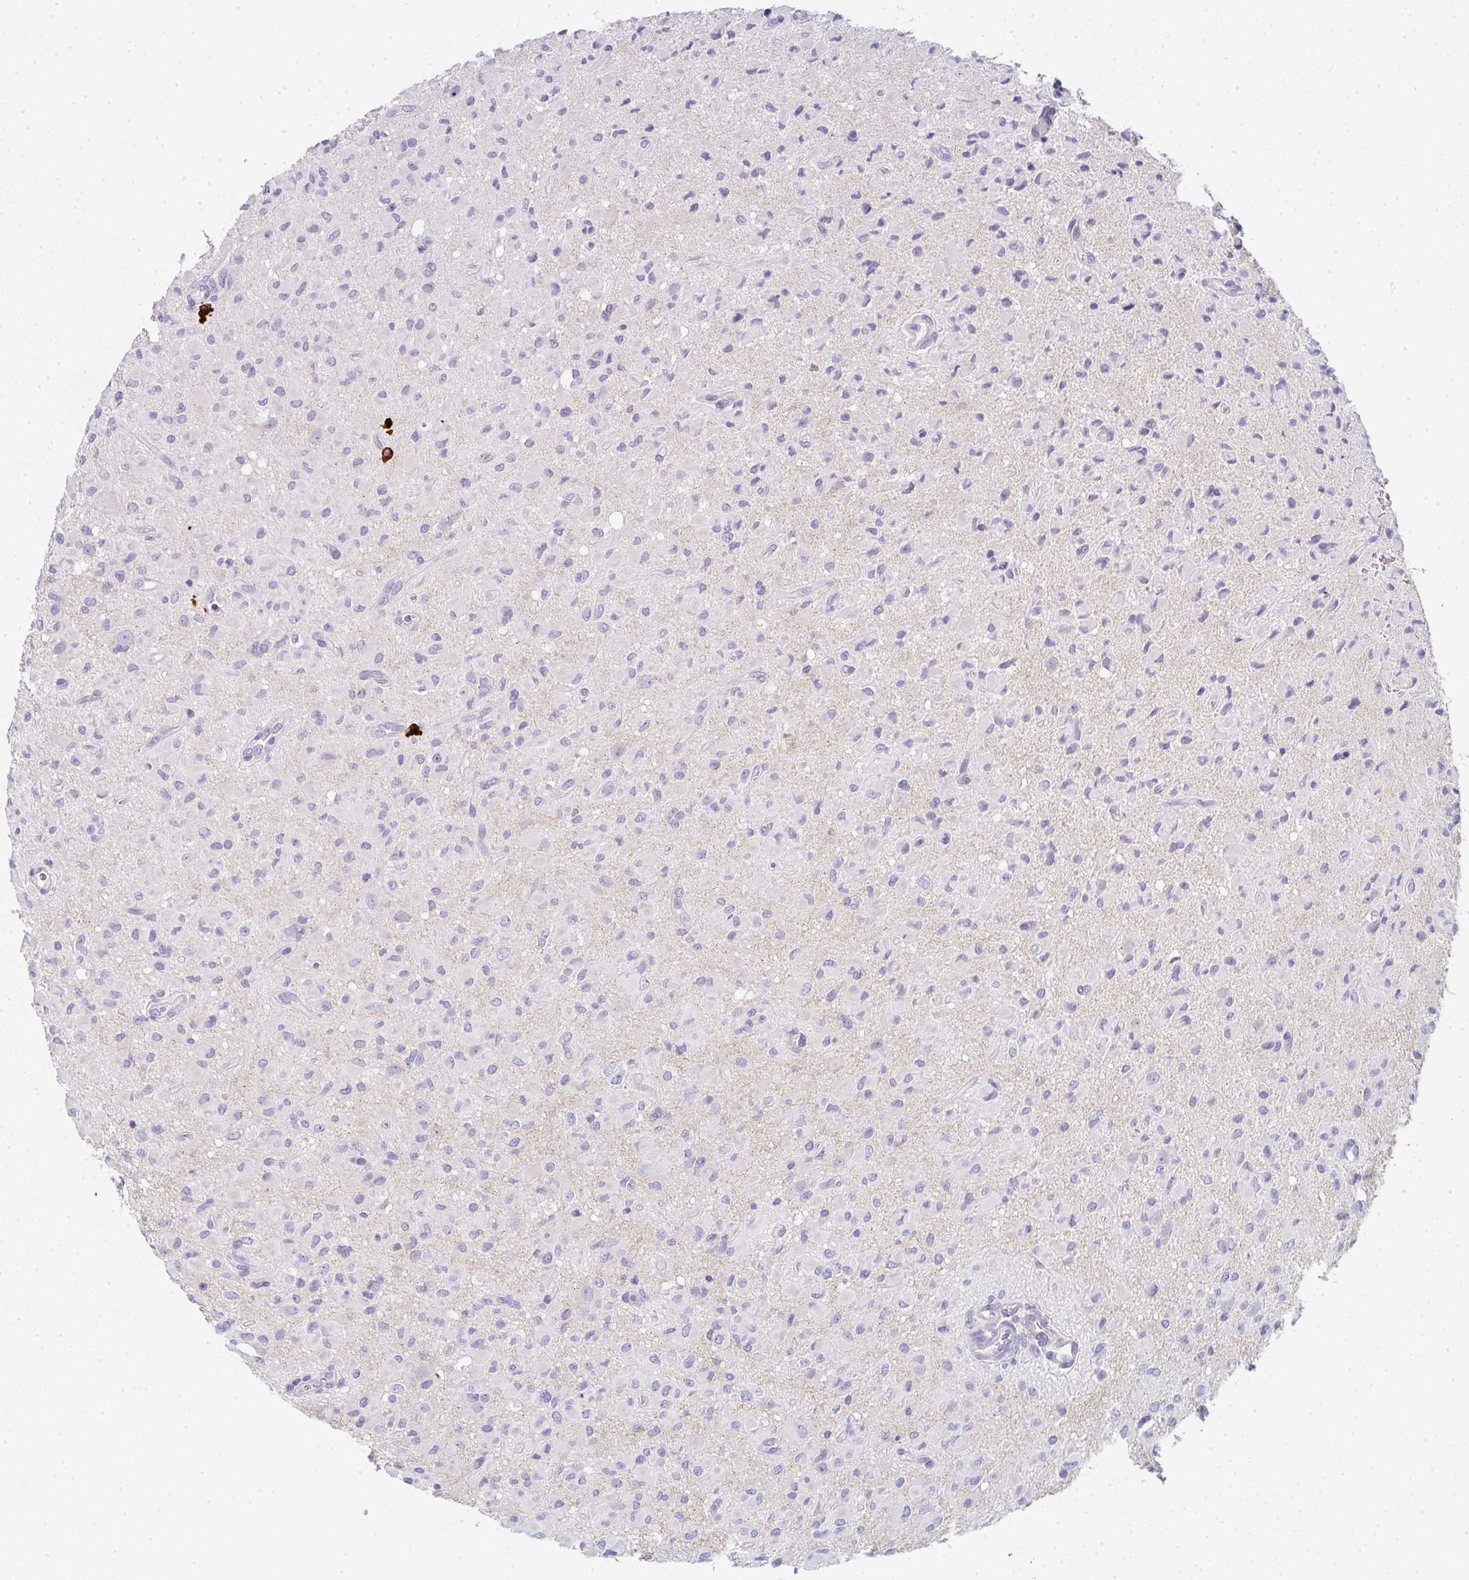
{"staining": {"intensity": "negative", "quantity": "none", "location": "none"}, "tissue": "glioma", "cell_type": "Tumor cells", "image_type": "cancer", "snomed": [{"axis": "morphology", "description": "Glioma, malignant, Low grade"}, {"axis": "topography", "description": "Brain"}], "caption": "Immunohistochemistry (IHC) of low-grade glioma (malignant) exhibits no positivity in tumor cells.", "gene": "CACNA1S", "patient": {"sex": "female", "age": 33}}